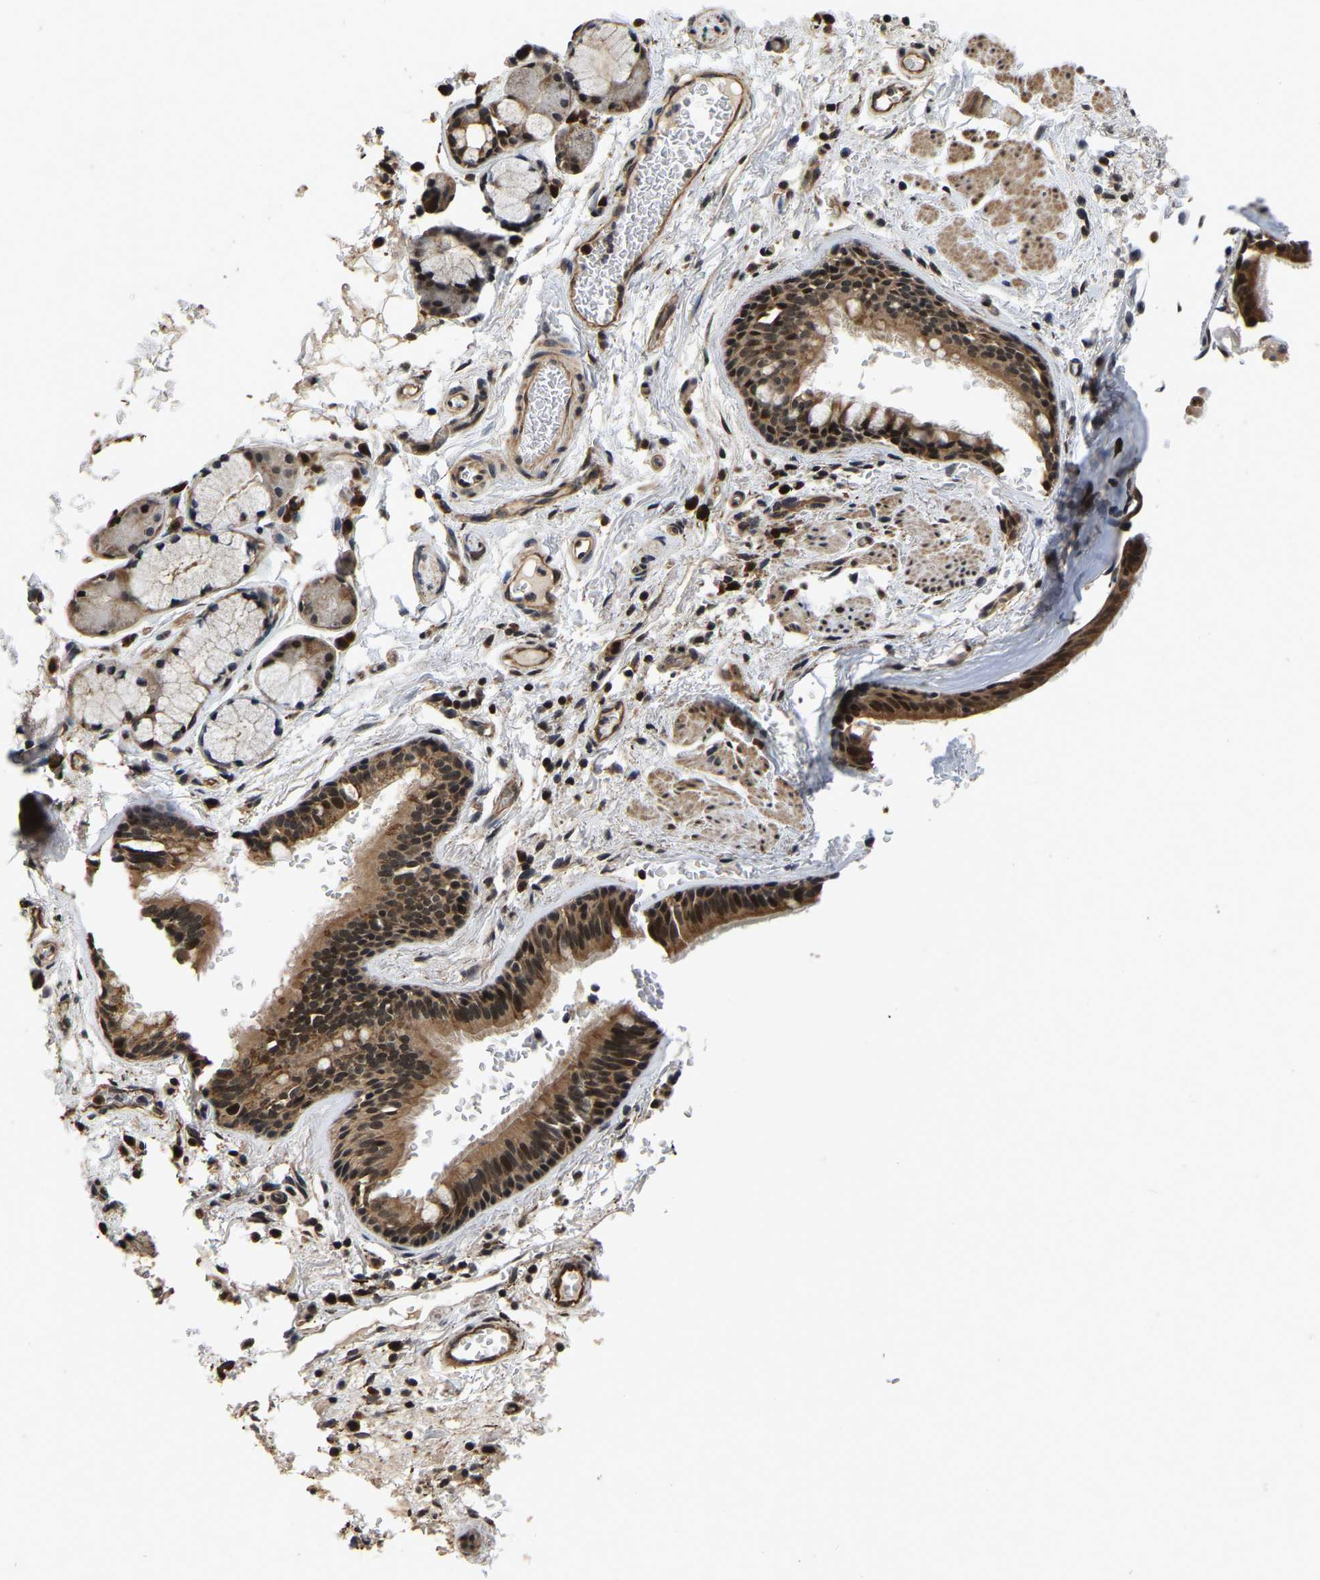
{"staining": {"intensity": "strong", "quantity": ">75%", "location": "cytoplasmic/membranous,nuclear"}, "tissue": "bronchus", "cell_type": "Respiratory epithelial cells", "image_type": "normal", "snomed": [{"axis": "morphology", "description": "Normal tissue, NOS"}, {"axis": "topography", "description": "Cartilage tissue"}], "caption": "Unremarkable bronchus exhibits strong cytoplasmic/membranous,nuclear staining in approximately >75% of respiratory epithelial cells, visualized by immunohistochemistry.", "gene": "CIAO1", "patient": {"sex": "female", "age": 63}}